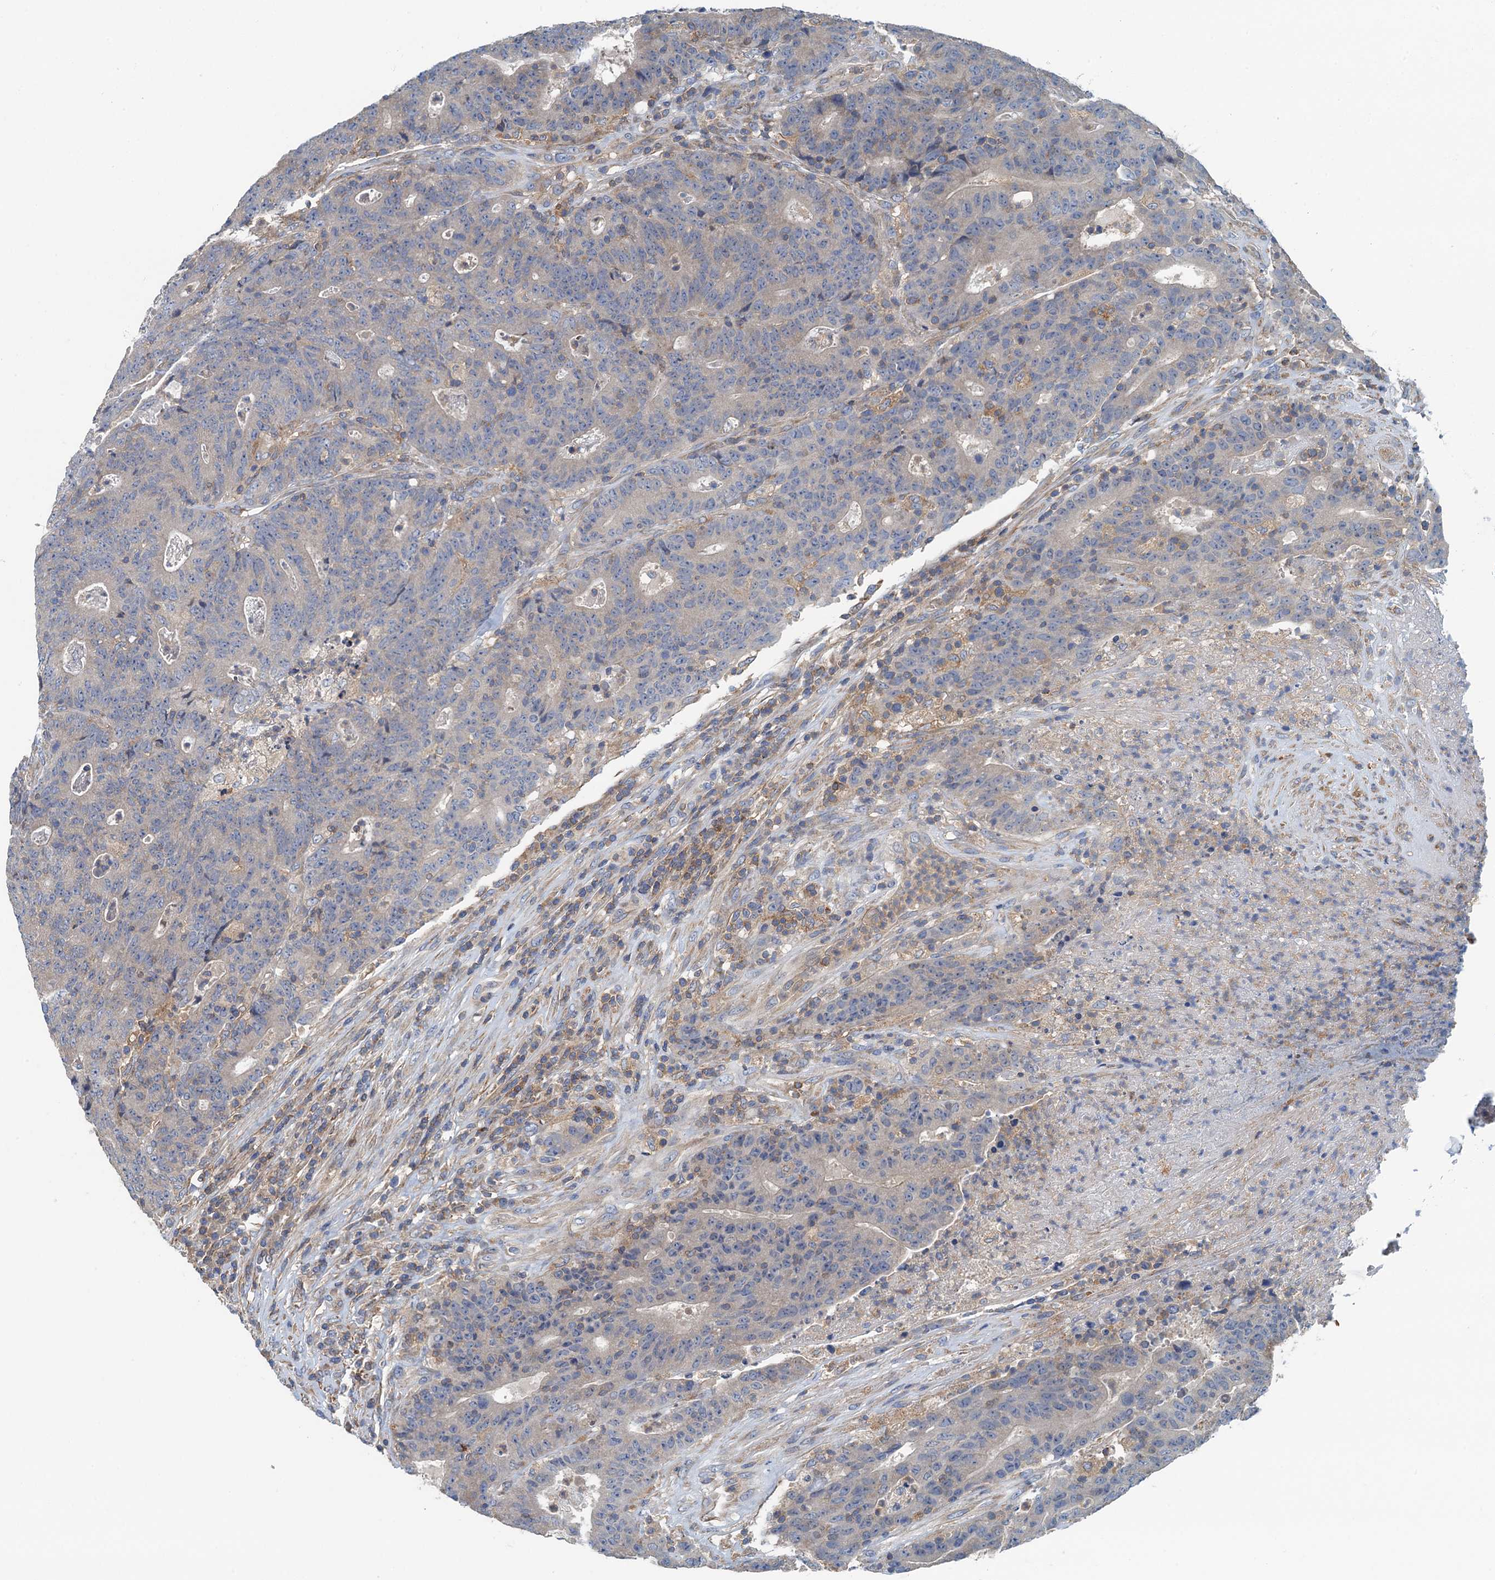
{"staining": {"intensity": "negative", "quantity": "none", "location": "none"}, "tissue": "colorectal cancer", "cell_type": "Tumor cells", "image_type": "cancer", "snomed": [{"axis": "morphology", "description": "Adenocarcinoma, NOS"}, {"axis": "topography", "description": "Colon"}], "caption": "Immunohistochemistry of colorectal cancer demonstrates no positivity in tumor cells.", "gene": "PPP1R14D", "patient": {"sex": "female", "age": 75}}